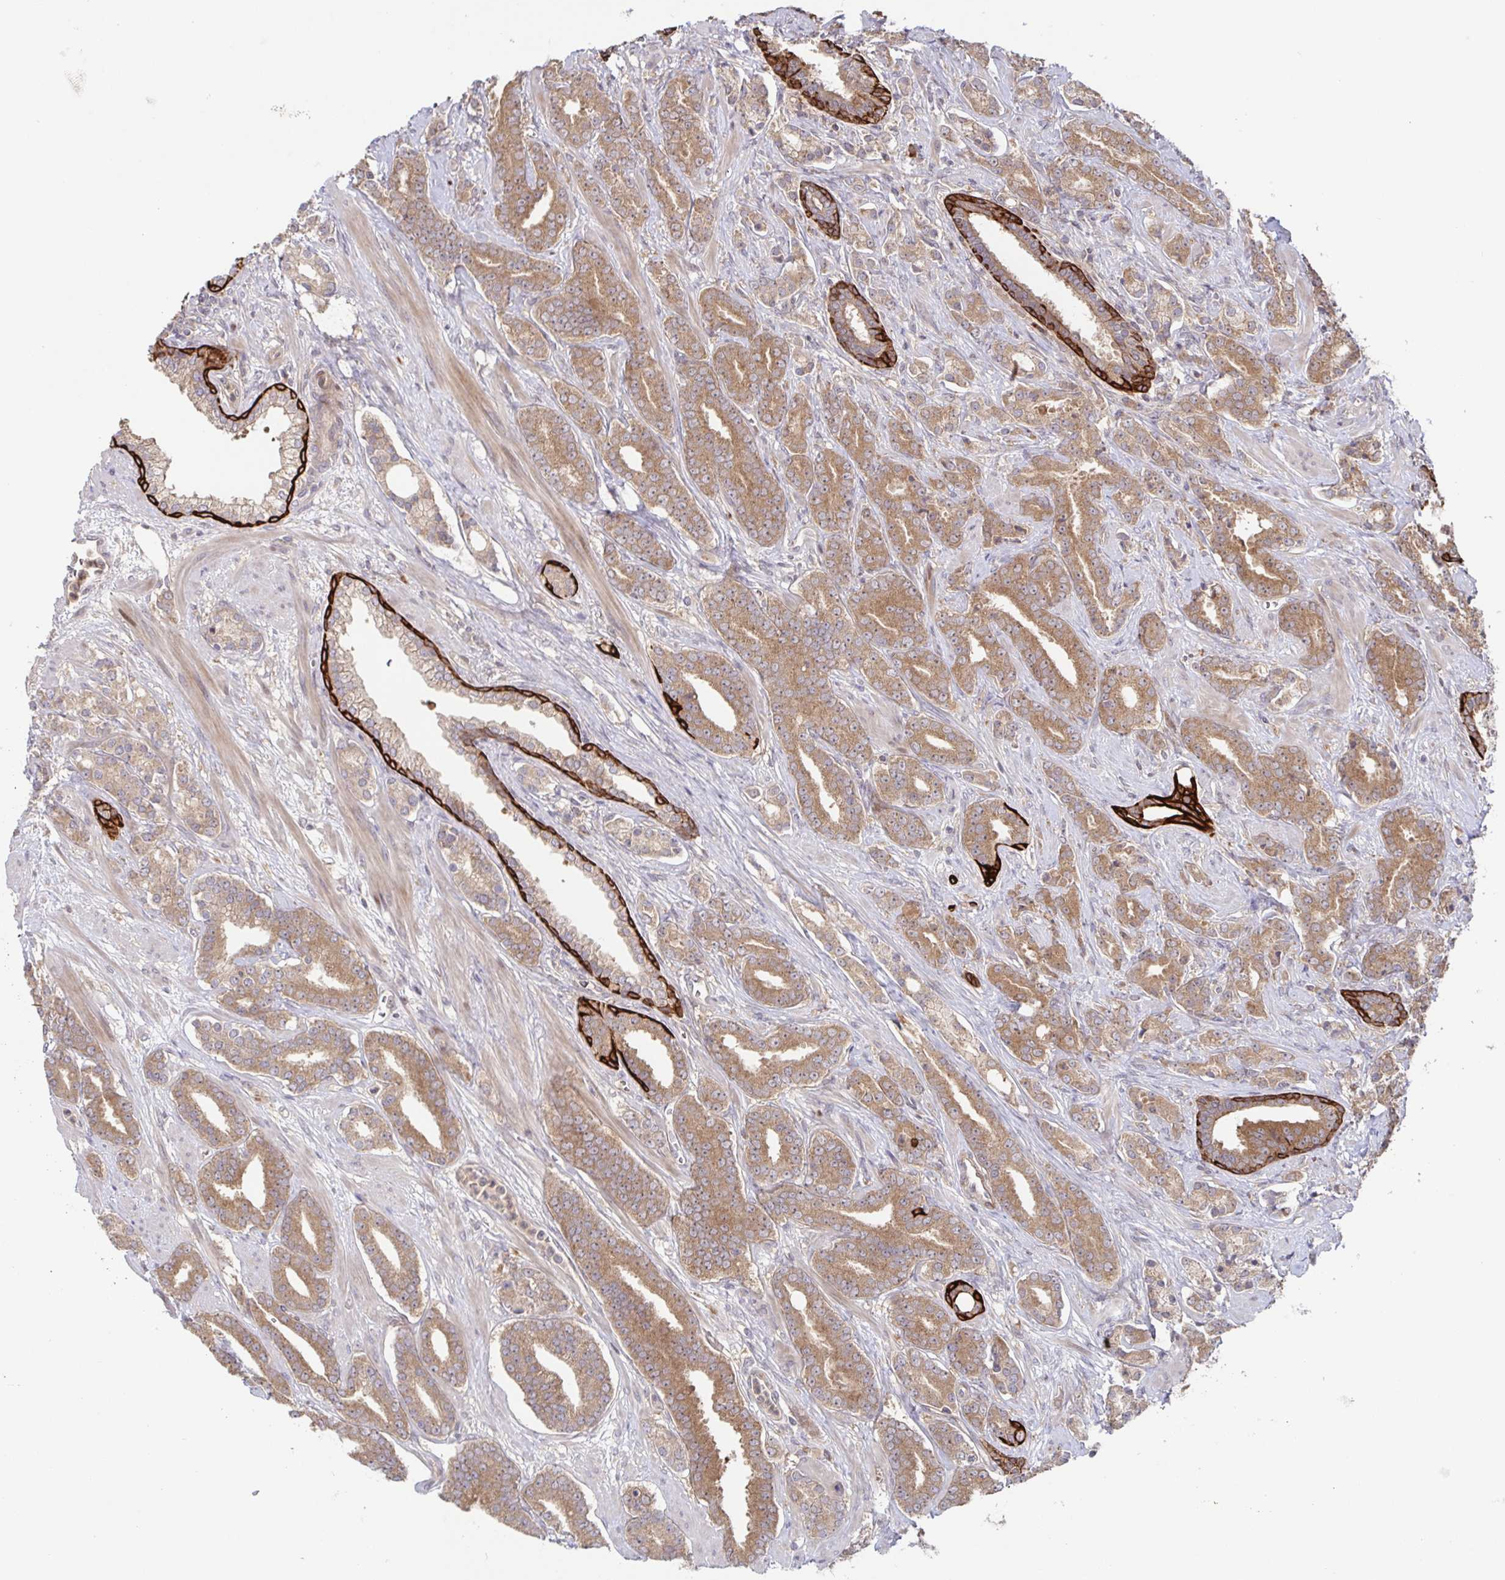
{"staining": {"intensity": "moderate", "quantity": ">75%", "location": "cytoplasmic/membranous"}, "tissue": "prostate cancer", "cell_type": "Tumor cells", "image_type": "cancer", "snomed": [{"axis": "morphology", "description": "Adenocarcinoma, High grade"}, {"axis": "topography", "description": "Prostate"}], "caption": "A medium amount of moderate cytoplasmic/membranous staining is identified in about >75% of tumor cells in prostate cancer tissue. The protein of interest is shown in brown color, while the nuclei are stained blue.", "gene": "AACS", "patient": {"sex": "male", "age": 60}}